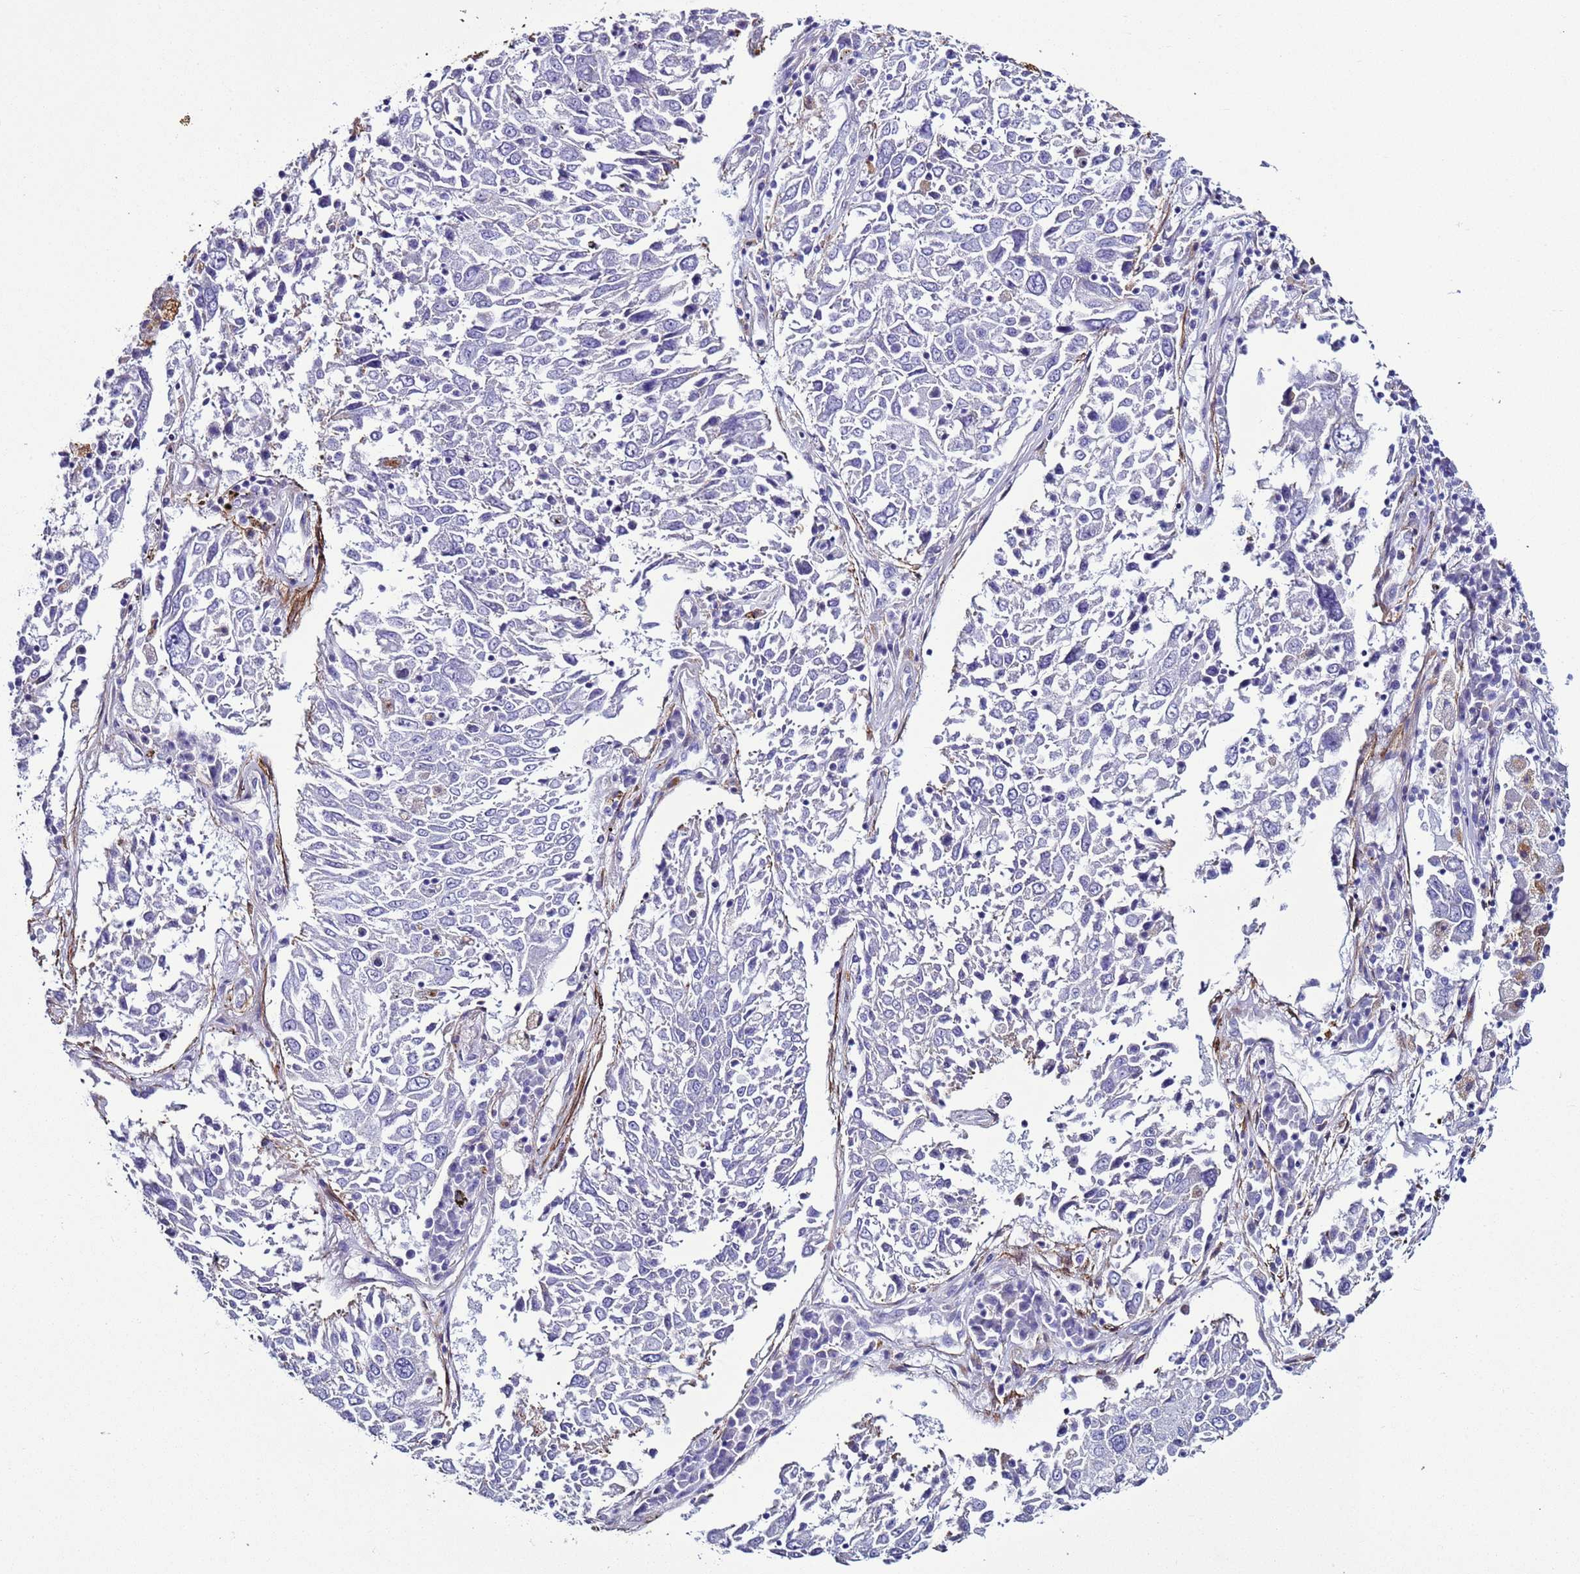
{"staining": {"intensity": "negative", "quantity": "none", "location": "none"}, "tissue": "lung cancer", "cell_type": "Tumor cells", "image_type": "cancer", "snomed": [{"axis": "morphology", "description": "Squamous cell carcinoma, NOS"}, {"axis": "topography", "description": "Lung"}], "caption": "Immunohistochemistry (IHC) of human squamous cell carcinoma (lung) shows no staining in tumor cells. (Stains: DAB immunohistochemistry (IHC) with hematoxylin counter stain, Microscopy: brightfield microscopy at high magnification).", "gene": "RABL2B", "patient": {"sex": "male", "age": 65}}